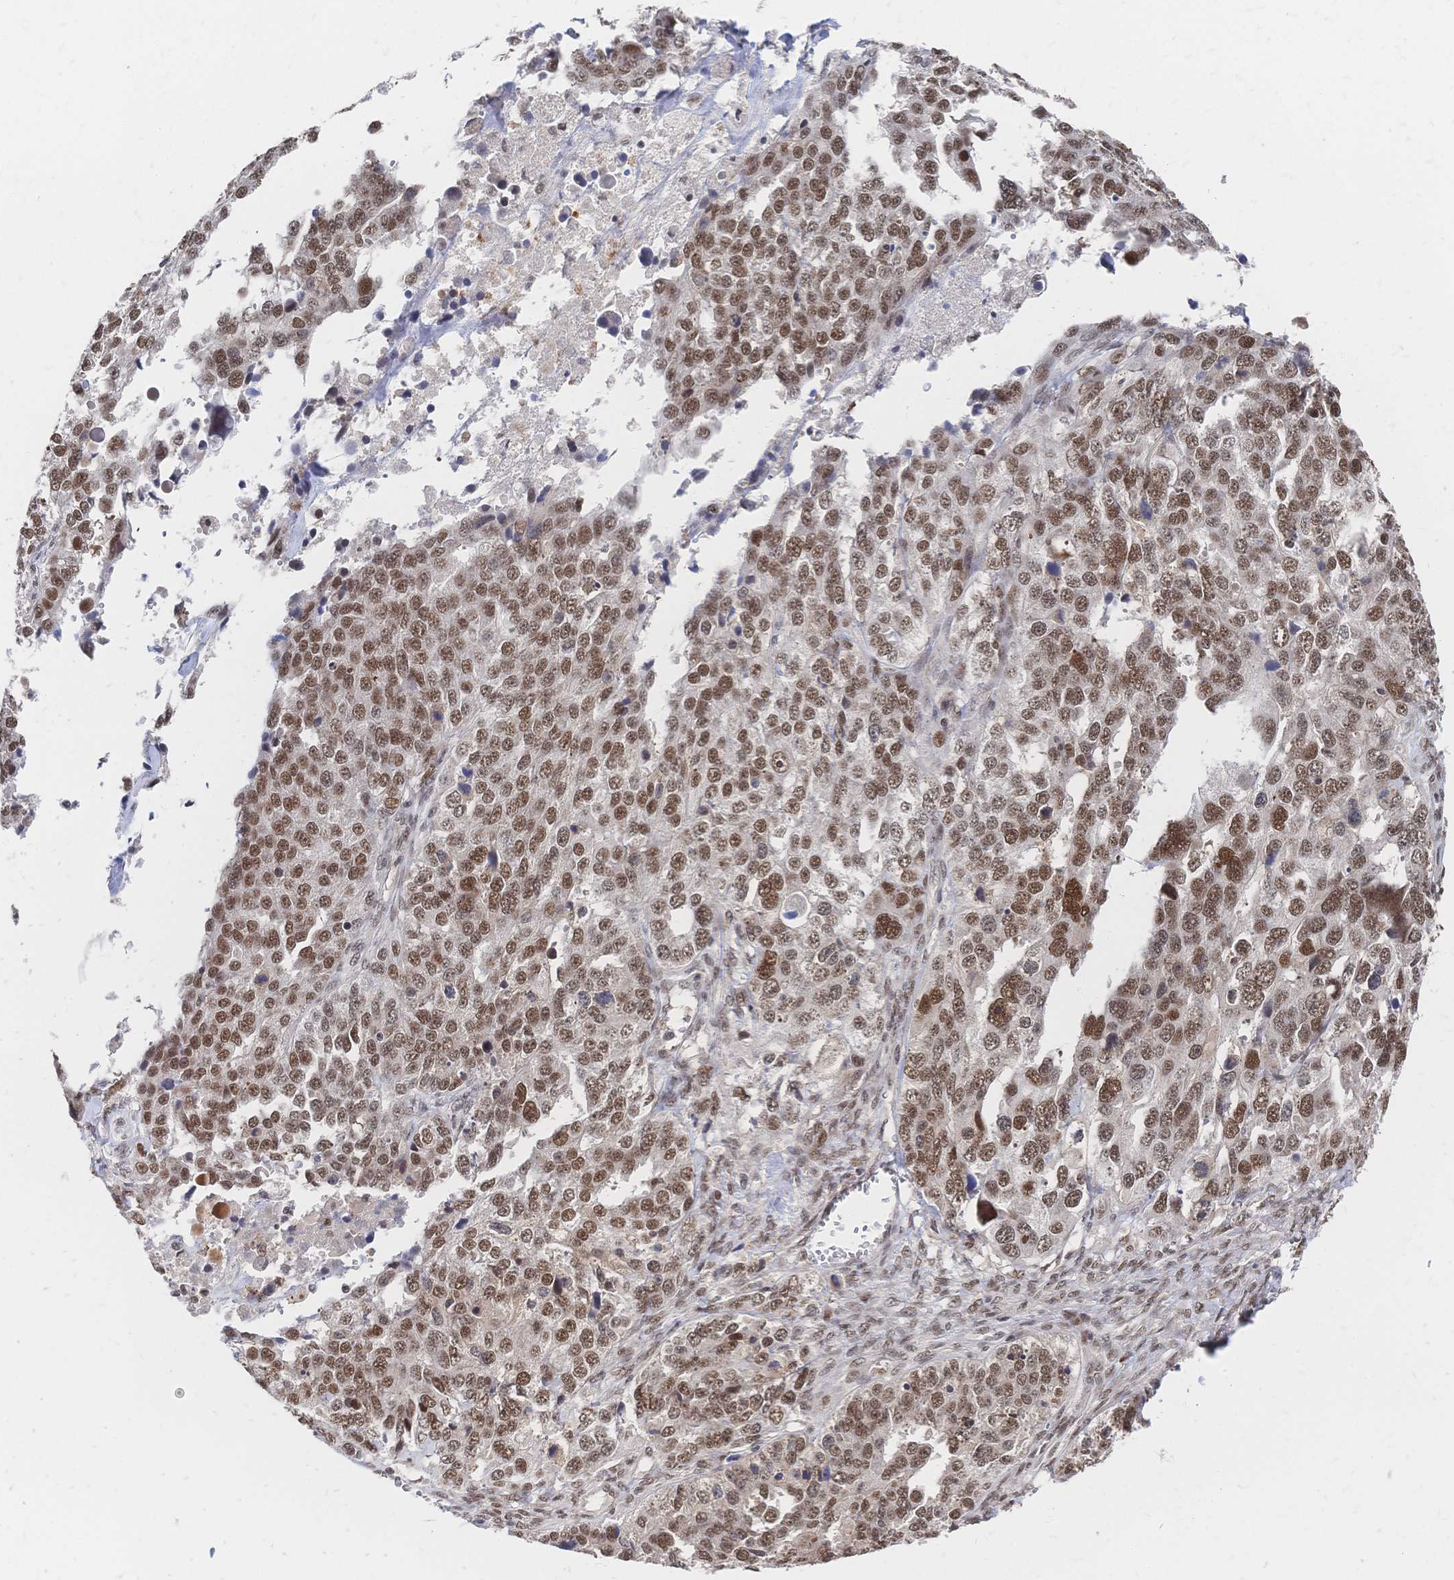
{"staining": {"intensity": "moderate", "quantity": ">75%", "location": "nuclear"}, "tissue": "ovarian cancer", "cell_type": "Tumor cells", "image_type": "cancer", "snomed": [{"axis": "morphology", "description": "Cystadenocarcinoma, serous, NOS"}, {"axis": "topography", "description": "Ovary"}], "caption": "A histopathology image of human ovarian cancer (serous cystadenocarcinoma) stained for a protein demonstrates moderate nuclear brown staining in tumor cells.", "gene": "NELFA", "patient": {"sex": "female", "age": 76}}